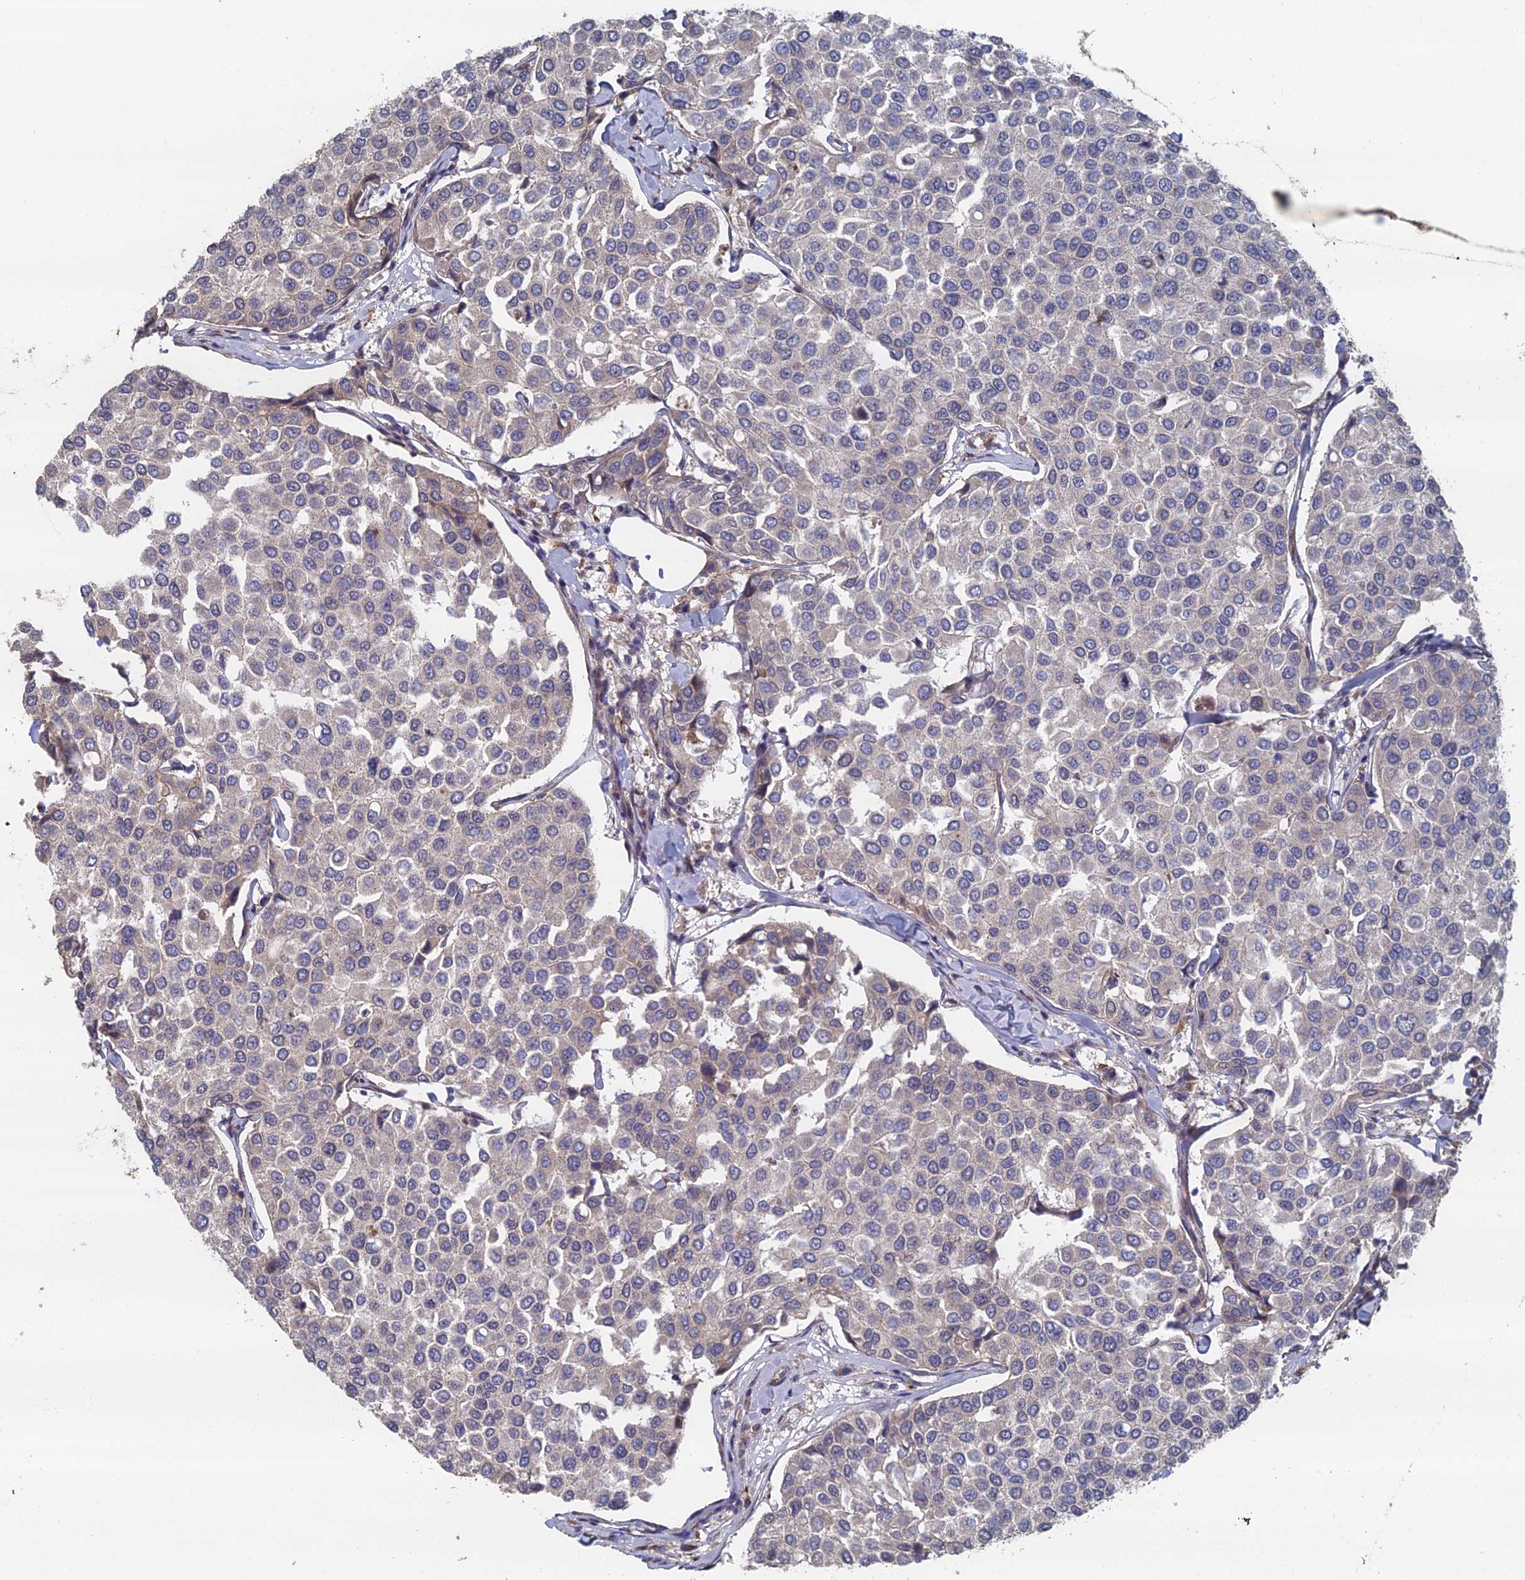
{"staining": {"intensity": "negative", "quantity": "none", "location": "none"}, "tissue": "breast cancer", "cell_type": "Tumor cells", "image_type": "cancer", "snomed": [{"axis": "morphology", "description": "Duct carcinoma"}, {"axis": "topography", "description": "Breast"}], "caption": "Breast cancer was stained to show a protein in brown. There is no significant staining in tumor cells.", "gene": "GTF2IRD1", "patient": {"sex": "female", "age": 55}}